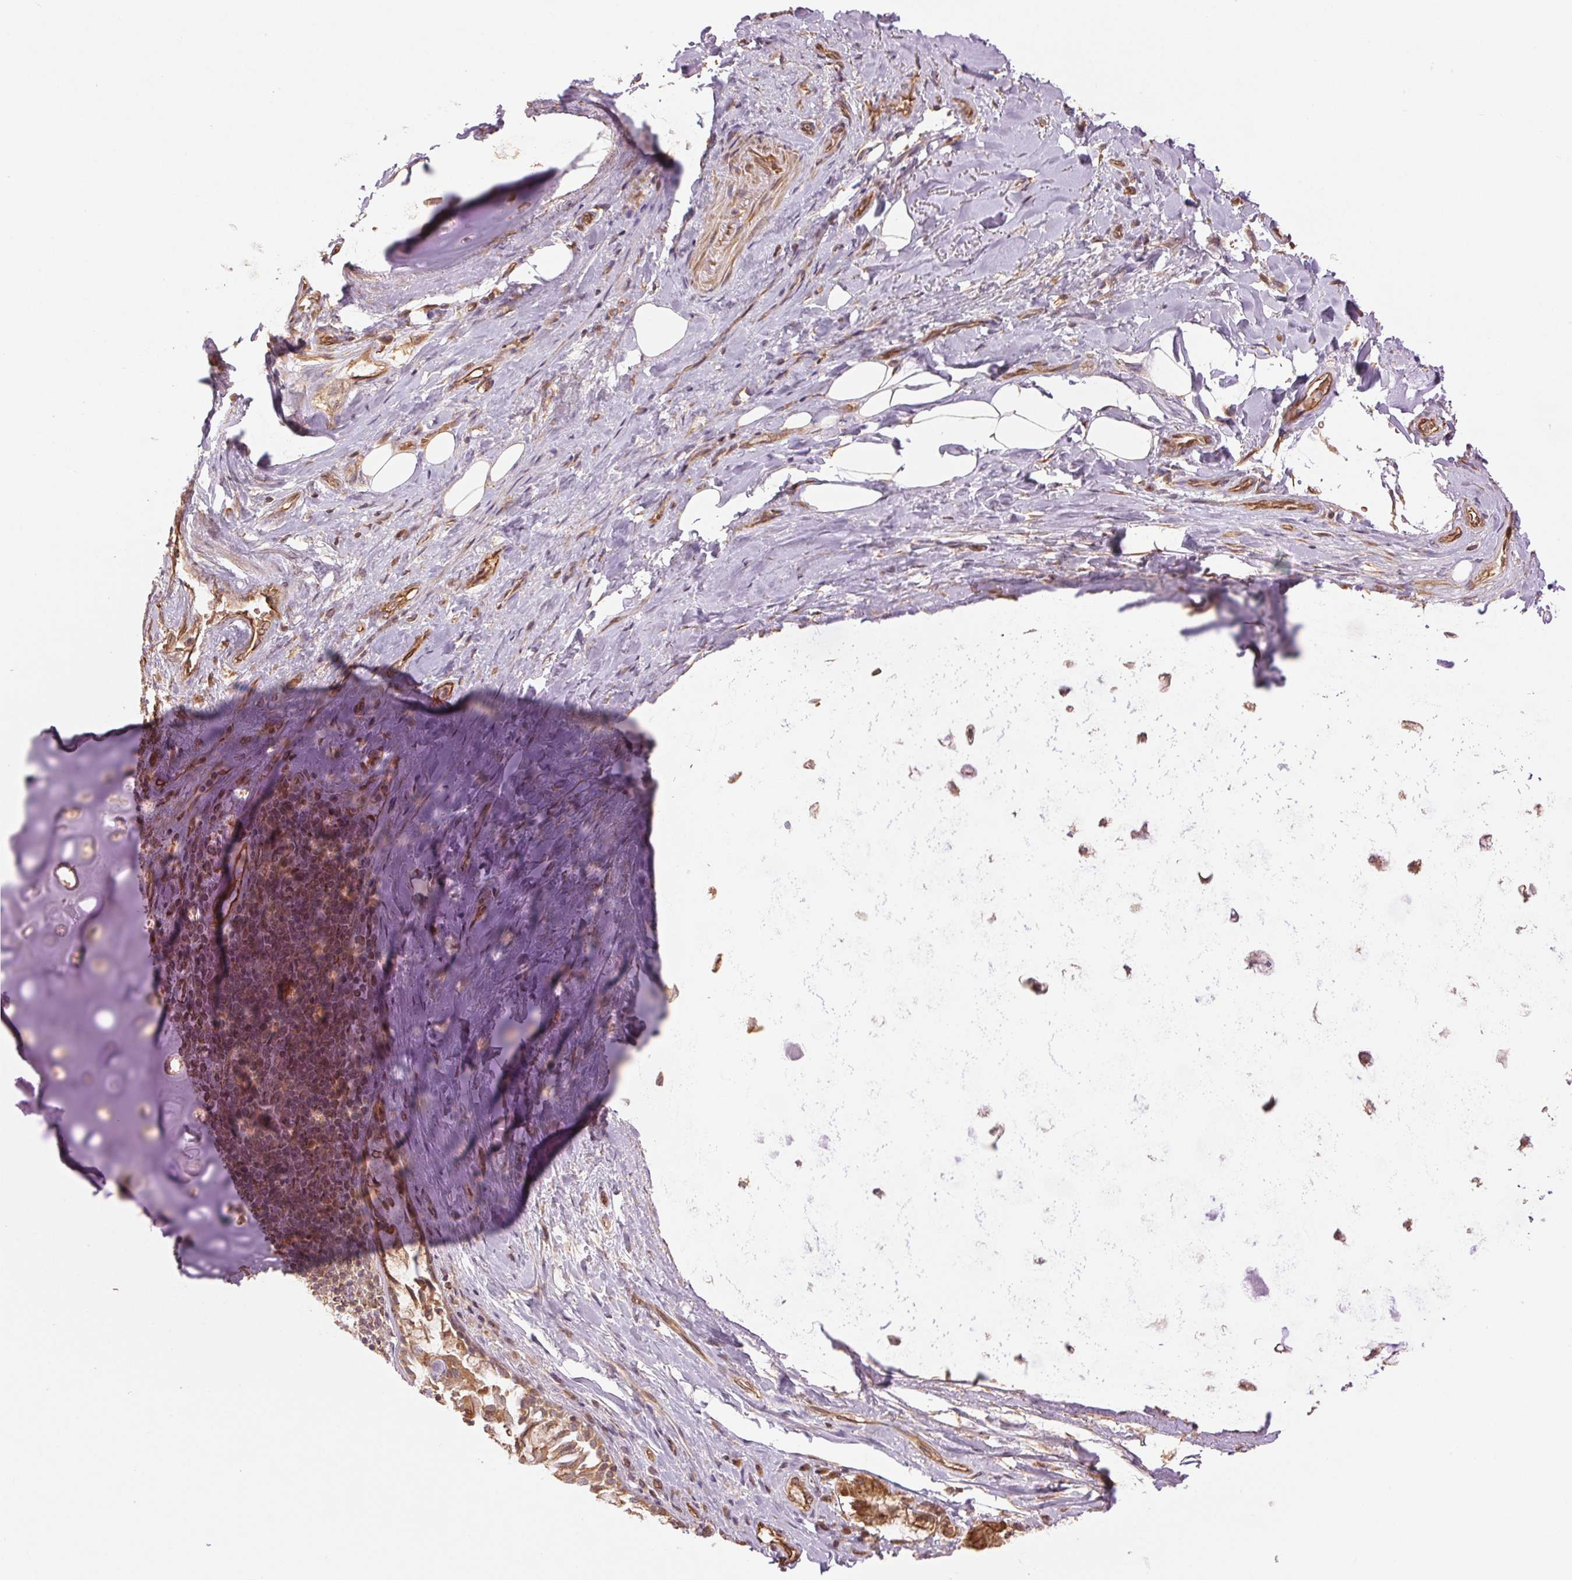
{"staining": {"intensity": "negative", "quantity": "none", "location": "none"}, "tissue": "adipose tissue", "cell_type": "Adipocytes", "image_type": "normal", "snomed": [{"axis": "morphology", "description": "Normal tissue, NOS"}, {"axis": "topography", "description": "Cartilage tissue"}, {"axis": "topography", "description": "Bronchus"}], "caption": "Benign adipose tissue was stained to show a protein in brown. There is no significant staining in adipocytes. (Stains: DAB immunohistochemistry with hematoxylin counter stain, Microscopy: brightfield microscopy at high magnification).", "gene": "STARD7", "patient": {"sex": "male", "age": 64}}